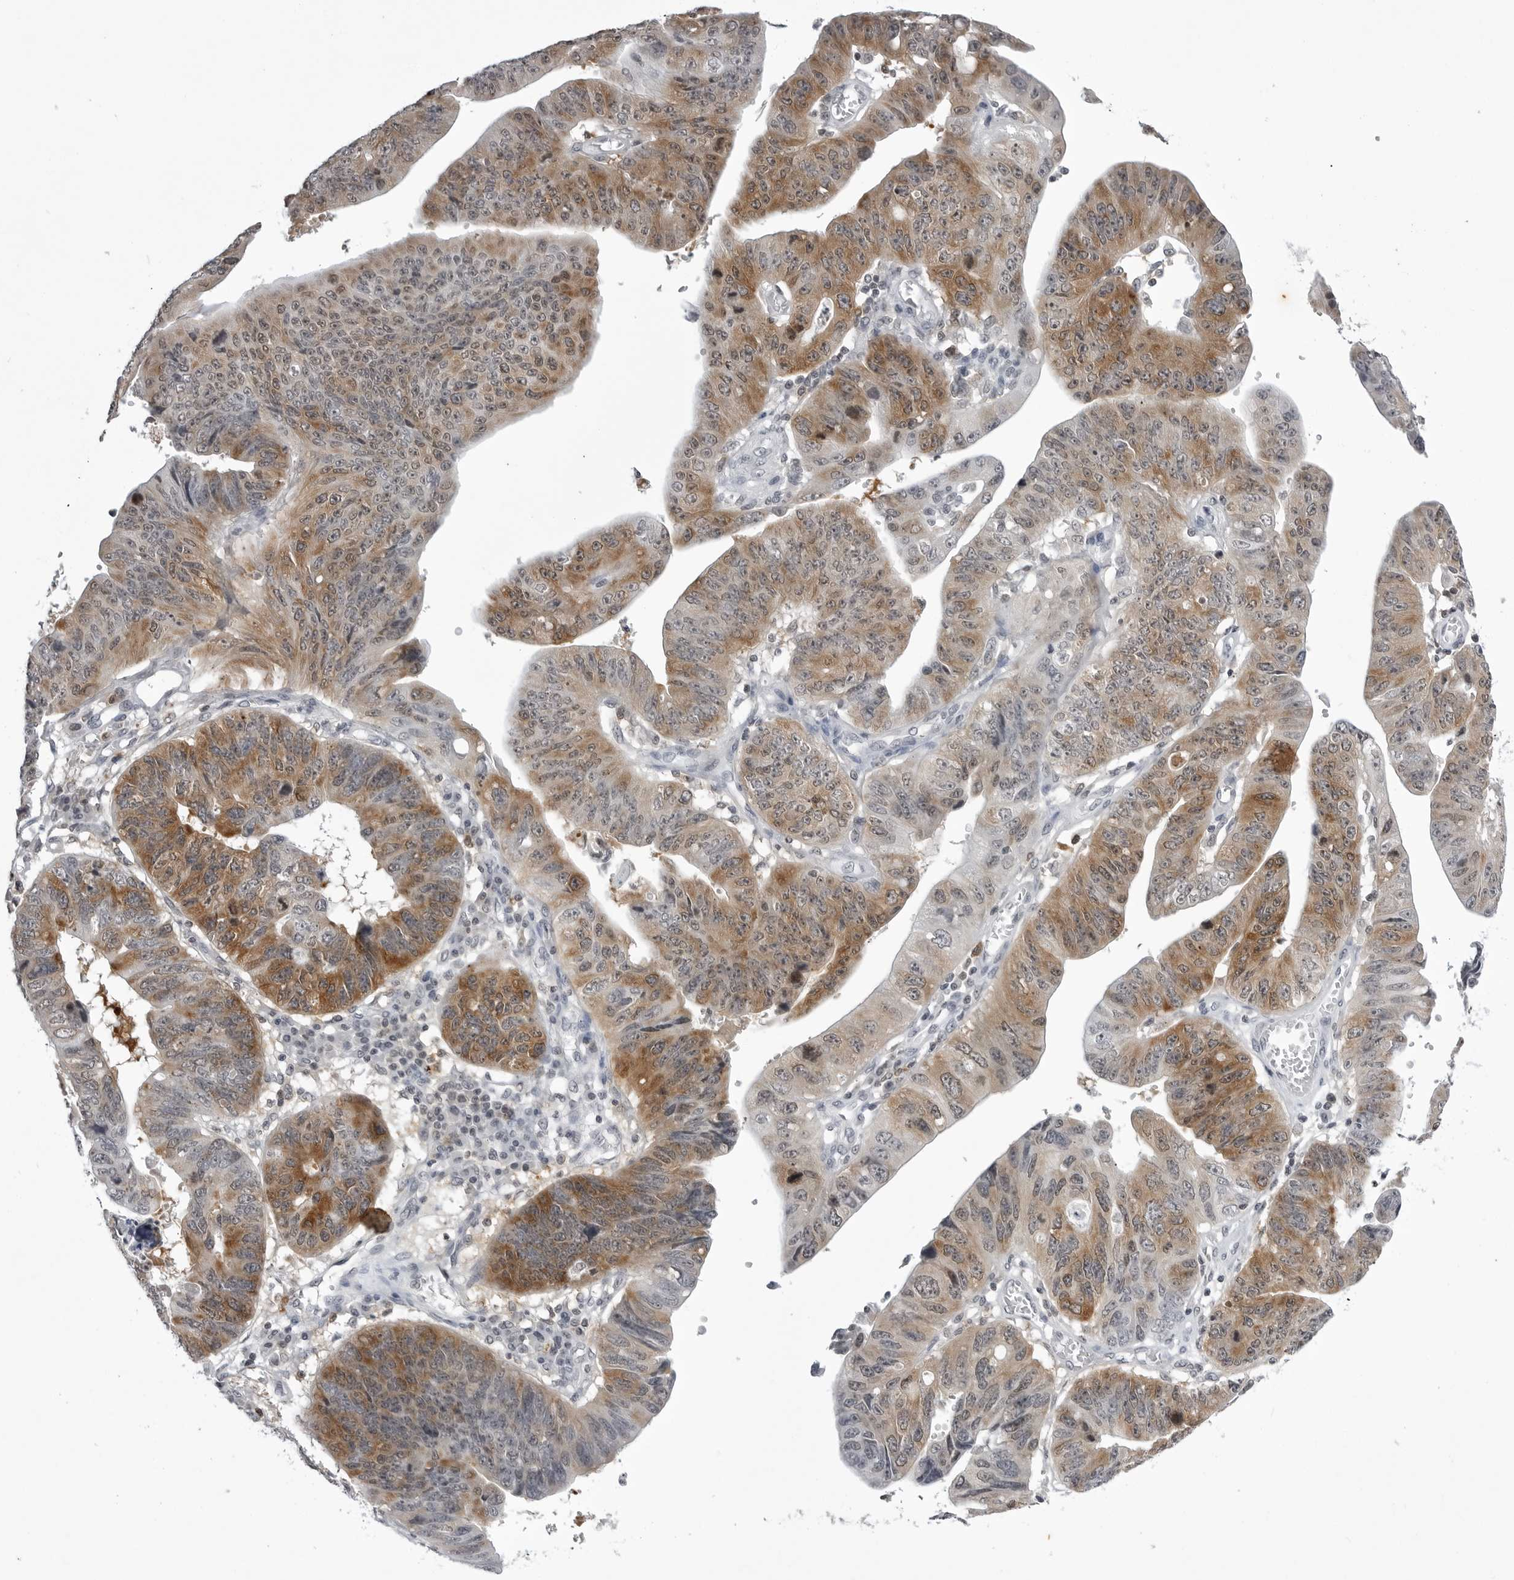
{"staining": {"intensity": "moderate", "quantity": ">75%", "location": "cytoplasmic/membranous"}, "tissue": "stomach cancer", "cell_type": "Tumor cells", "image_type": "cancer", "snomed": [{"axis": "morphology", "description": "Adenocarcinoma, NOS"}, {"axis": "topography", "description": "Stomach"}], "caption": "Stomach cancer (adenocarcinoma) stained with DAB (3,3'-diaminobenzidine) immunohistochemistry (IHC) demonstrates medium levels of moderate cytoplasmic/membranous positivity in approximately >75% of tumor cells.", "gene": "RRM1", "patient": {"sex": "male", "age": 59}}